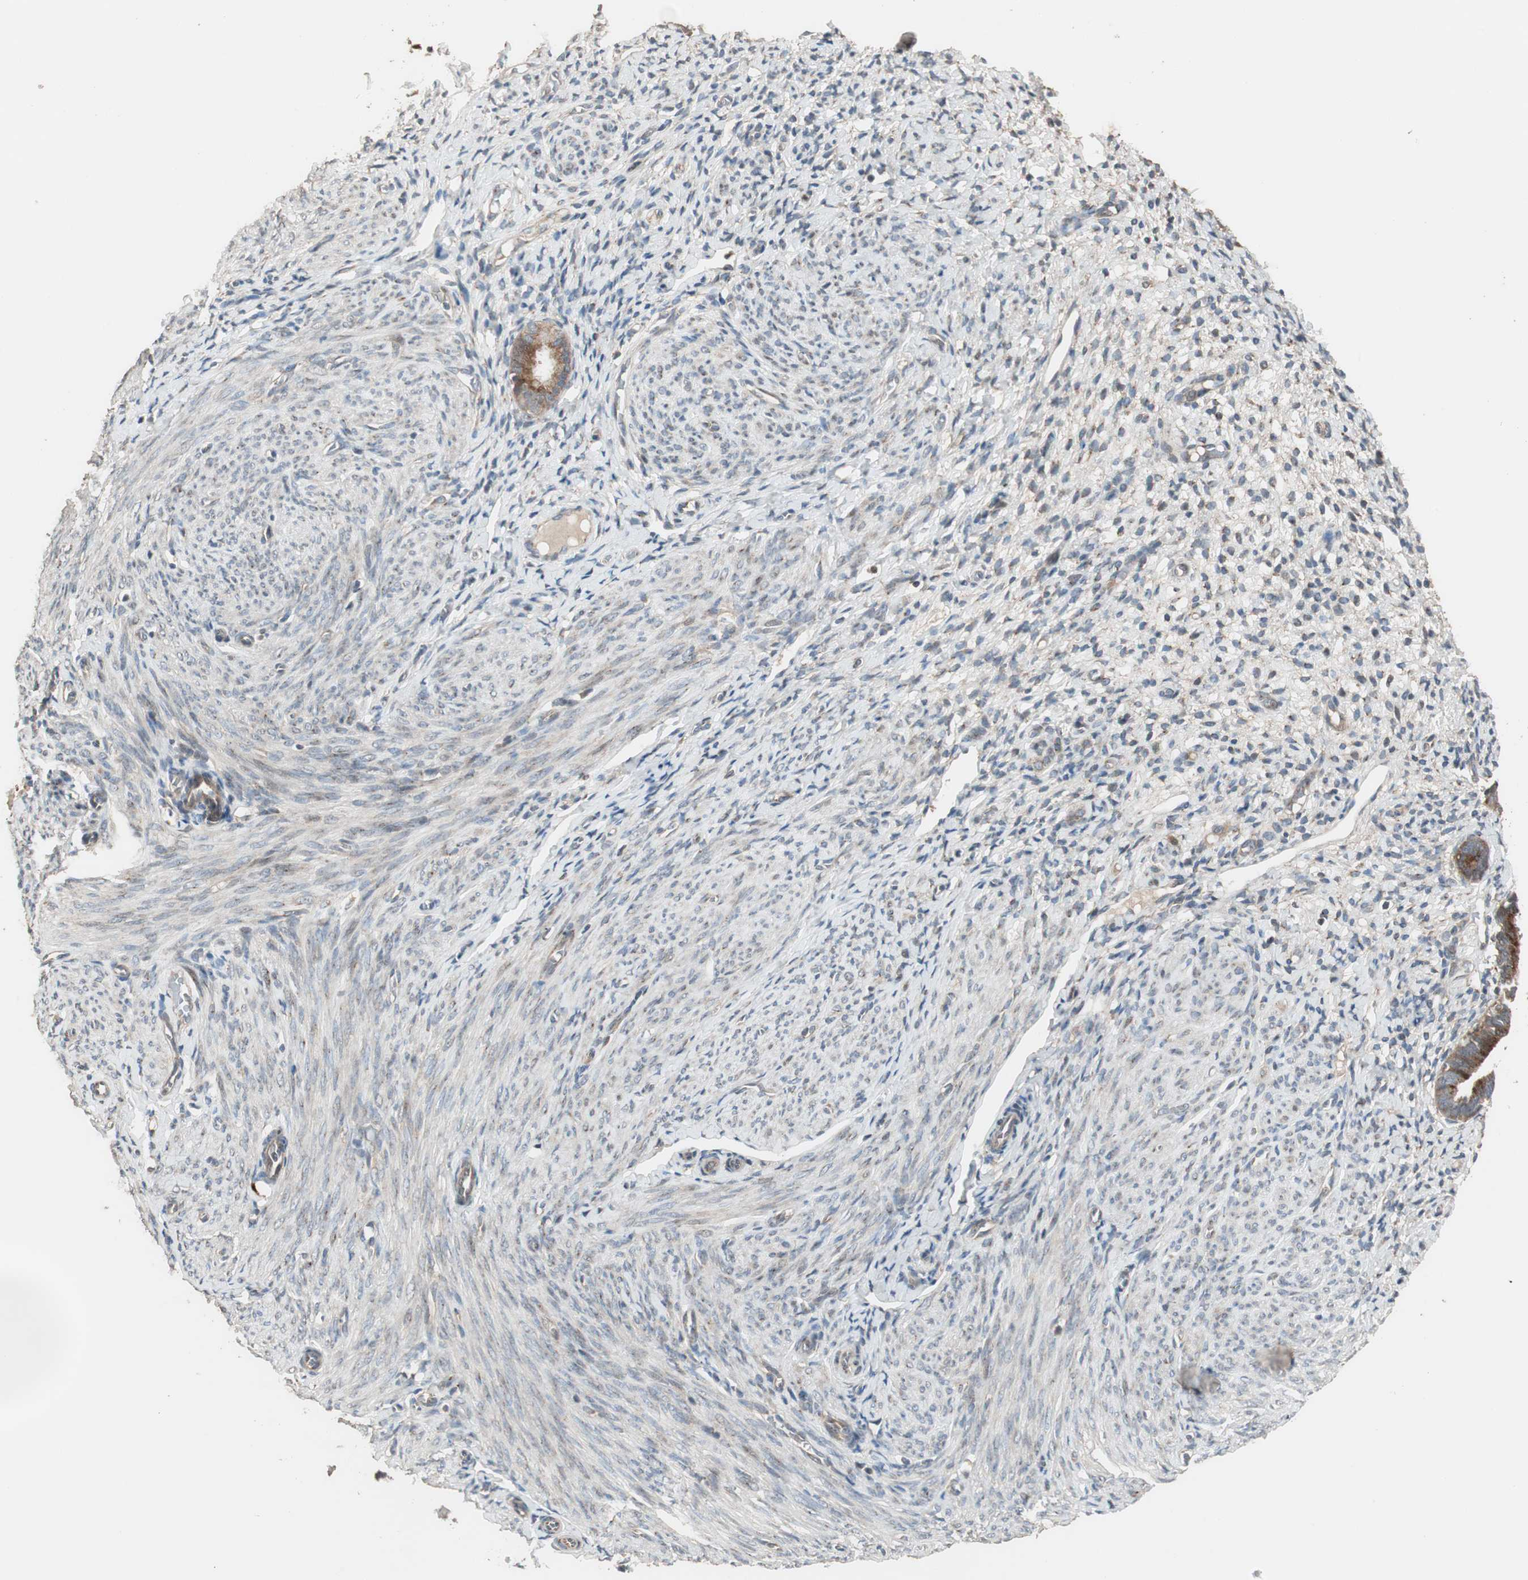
{"staining": {"intensity": "moderate", "quantity": ">75%", "location": "cytoplasmic/membranous"}, "tissue": "endometrium", "cell_type": "Cells in endometrial stroma", "image_type": "normal", "snomed": [{"axis": "morphology", "description": "Normal tissue, NOS"}, {"axis": "topography", "description": "Endometrium"}], "caption": "Moderate cytoplasmic/membranous expression for a protein is appreciated in about >75% of cells in endometrial stroma of benign endometrium using immunohistochemistry.", "gene": "RARRES1", "patient": {"sex": "female", "age": 61}}